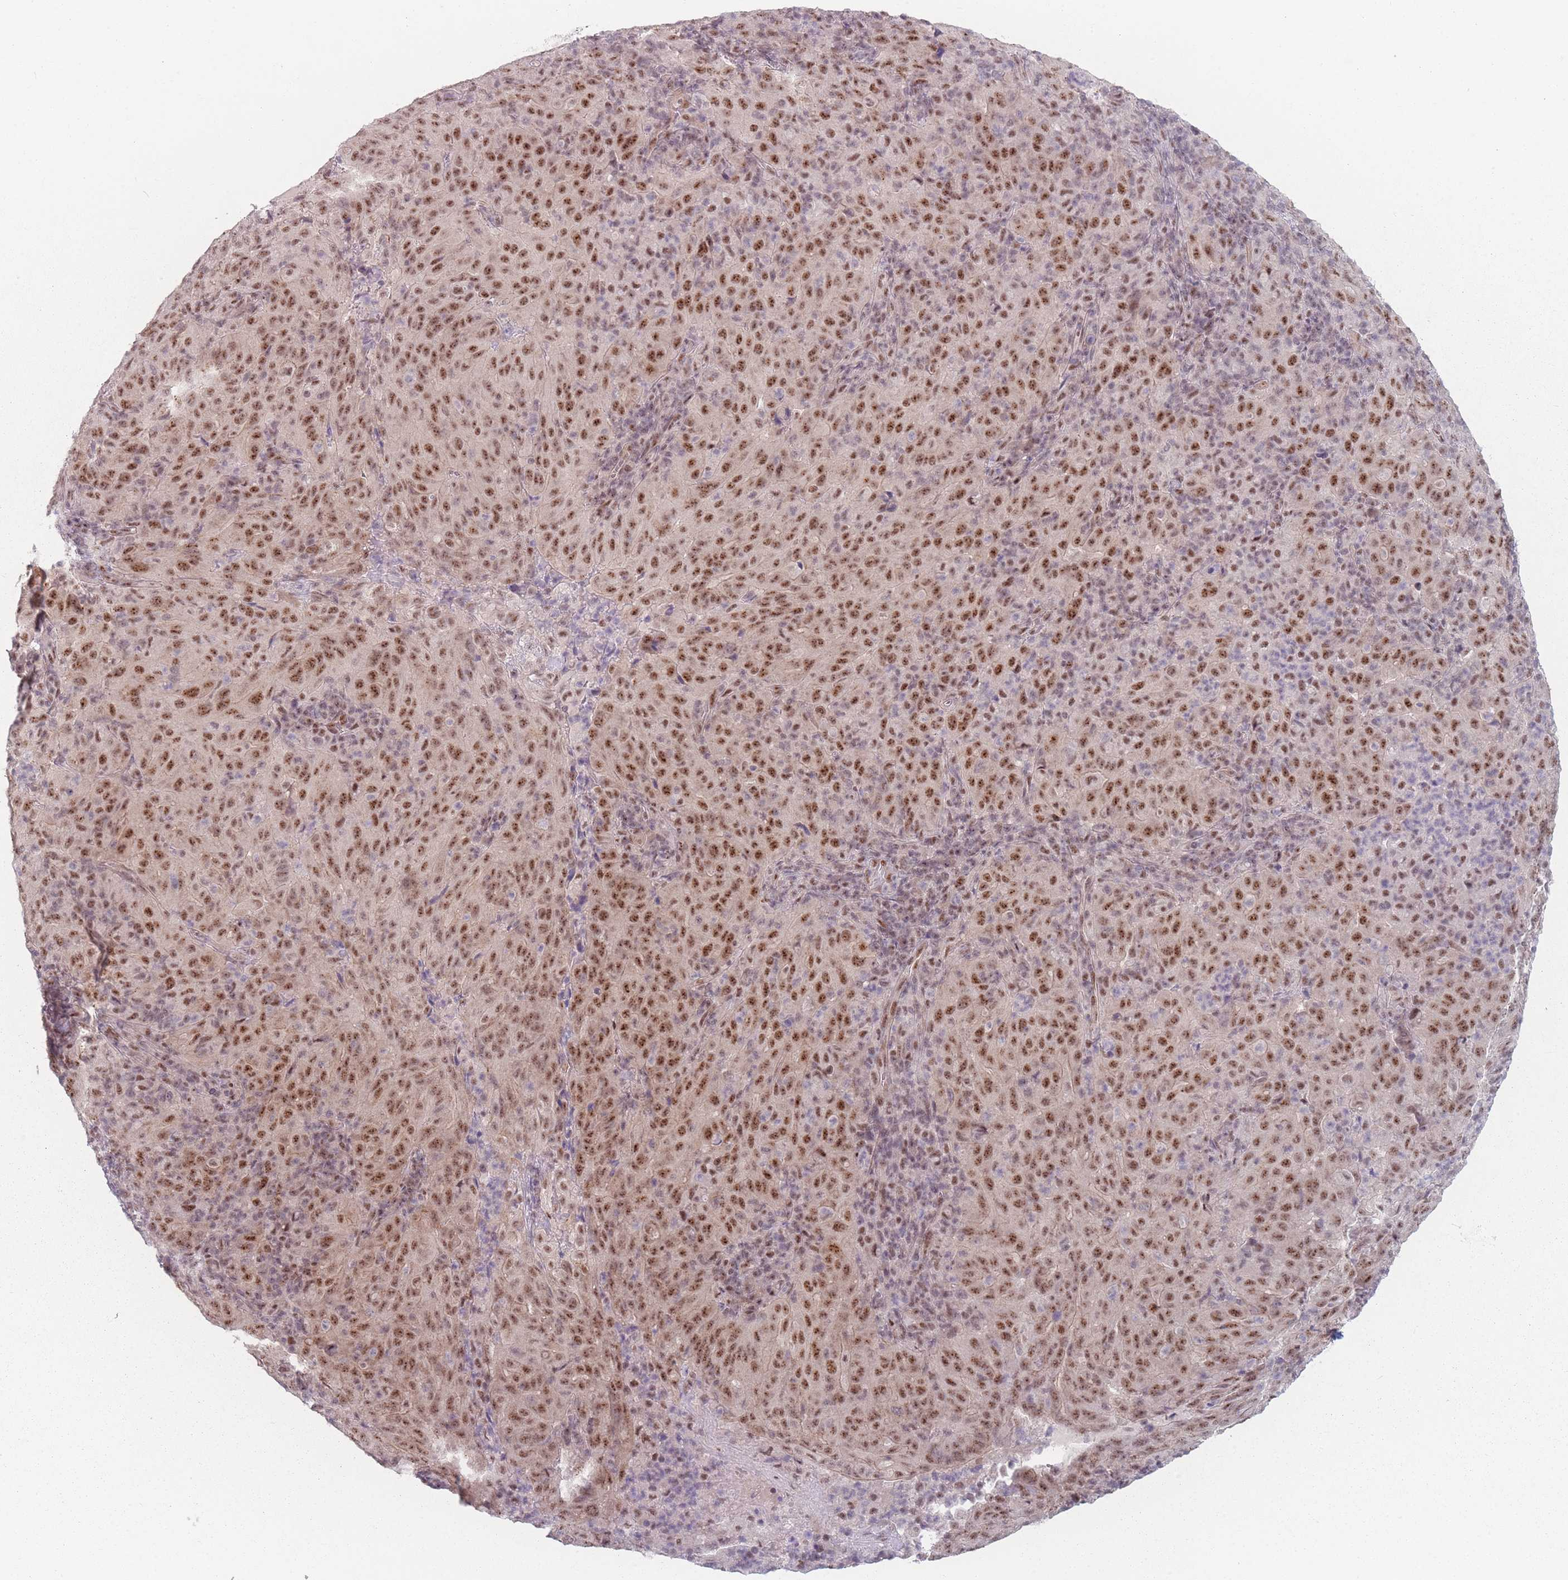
{"staining": {"intensity": "moderate", "quantity": ">75%", "location": "nuclear"}, "tissue": "pancreatic cancer", "cell_type": "Tumor cells", "image_type": "cancer", "snomed": [{"axis": "morphology", "description": "Adenocarcinoma, NOS"}, {"axis": "topography", "description": "Pancreas"}], "caption": "A high-resolution micrograph shows immunohistochemistry staining of pancreatic cancer (adenocarcinoma), which shows moderate nuclear staining in approximately >75% of tumor cells. (DAB IHC, brown staining for protein, blue staining for nuclei).", "gene": "ZC3H14", "patient": {"sex": "male", "age": 63}}